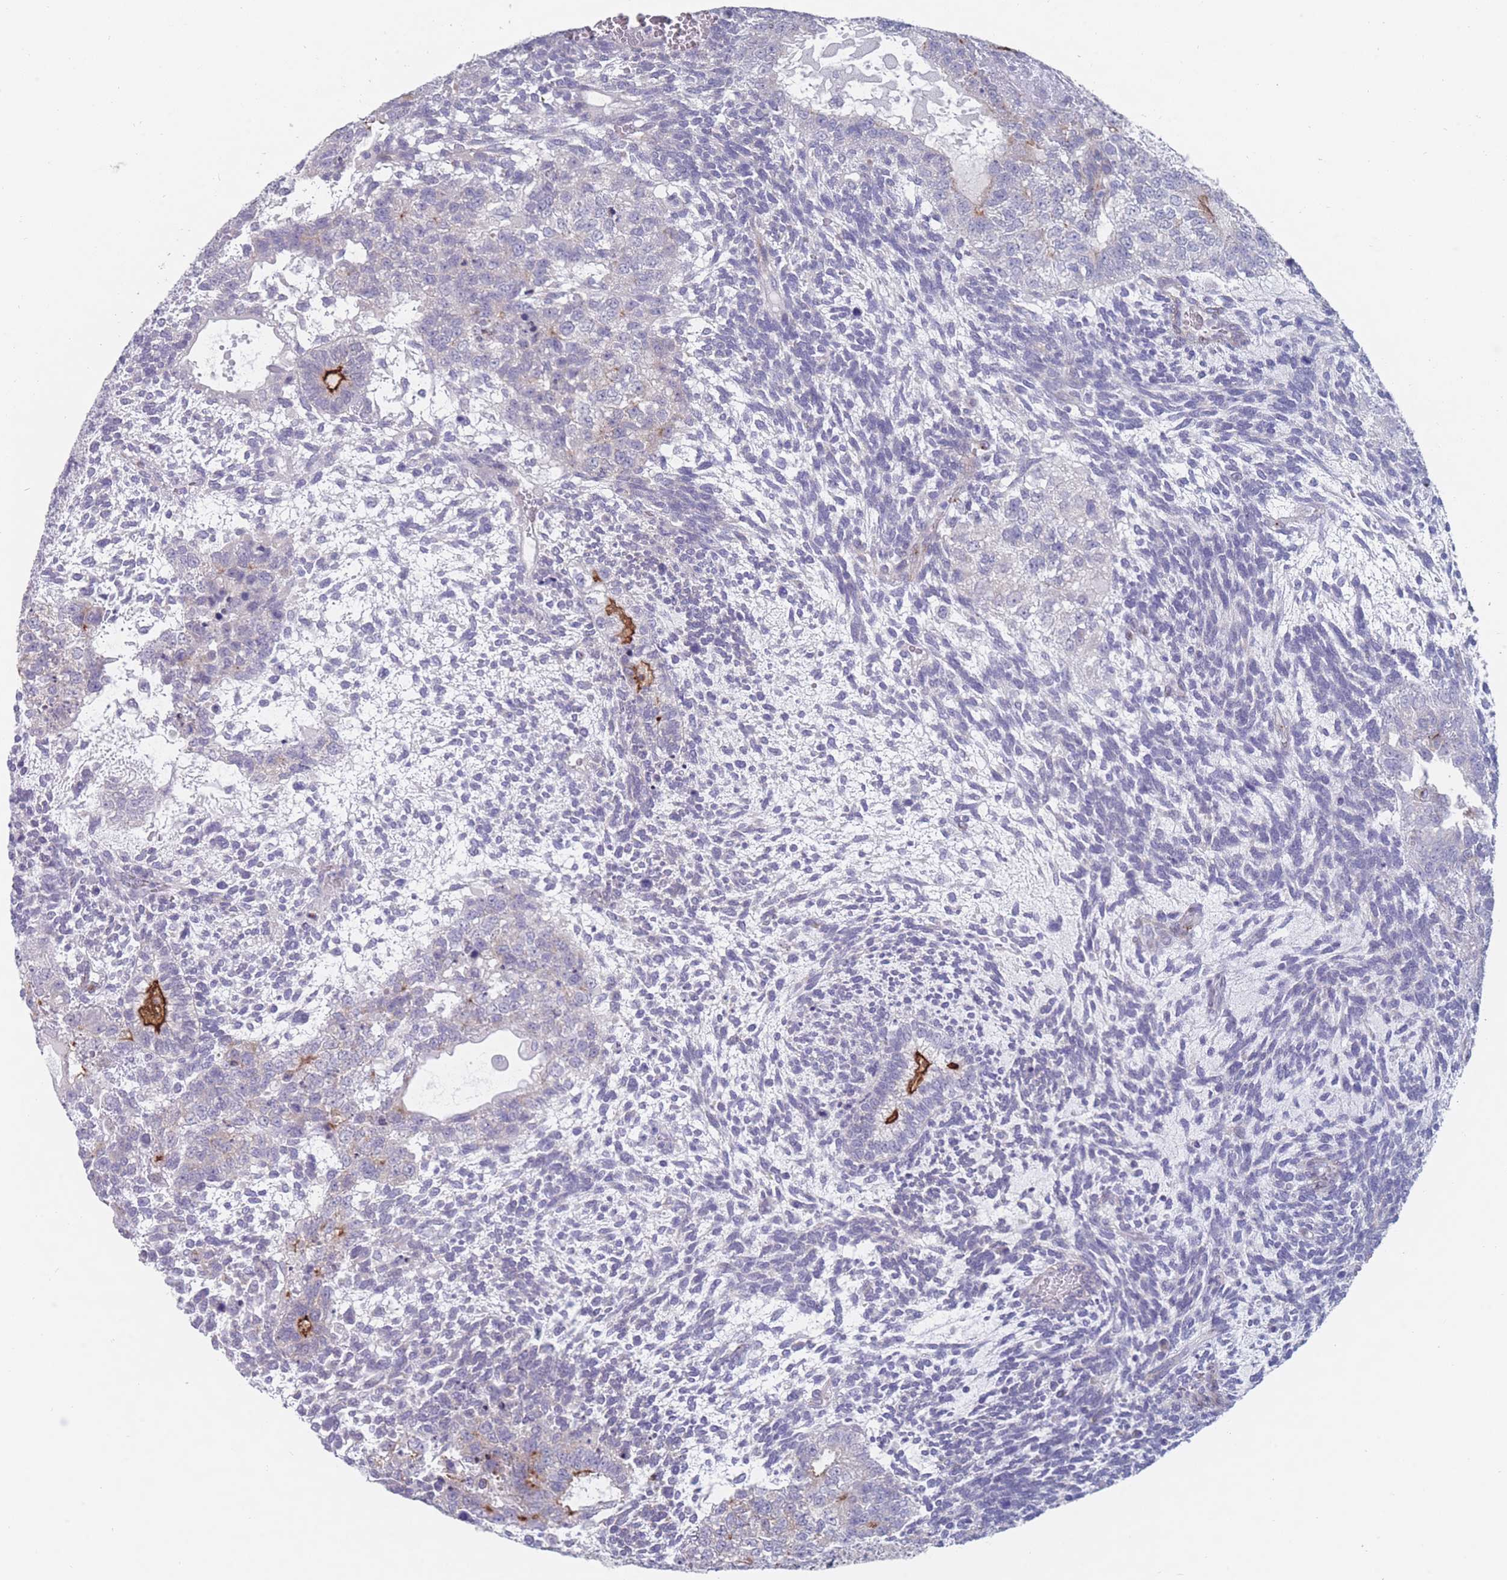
{"staining": {"intensity": "weak", "quantity": "<25%", "location": "cytoplasmic/membranous"}, "tissue": "testis cancer", "cell_type": "Tumor cells", "image_type": "cancer", "snomed": [{"axis": "morphology", "description": "Carcinoma, Embryonal, NOS"}, {"axis": "topography", "description": "Testis"}], "caption": "This histopathology image is of testis embryonal carcinoma stained with IHC to label a protein in brown with the nuclei are counter-stained blue. There is no expression in tumor cells.", "gene": "PIGU", "patient": {"sex": "male", "age": 23}}